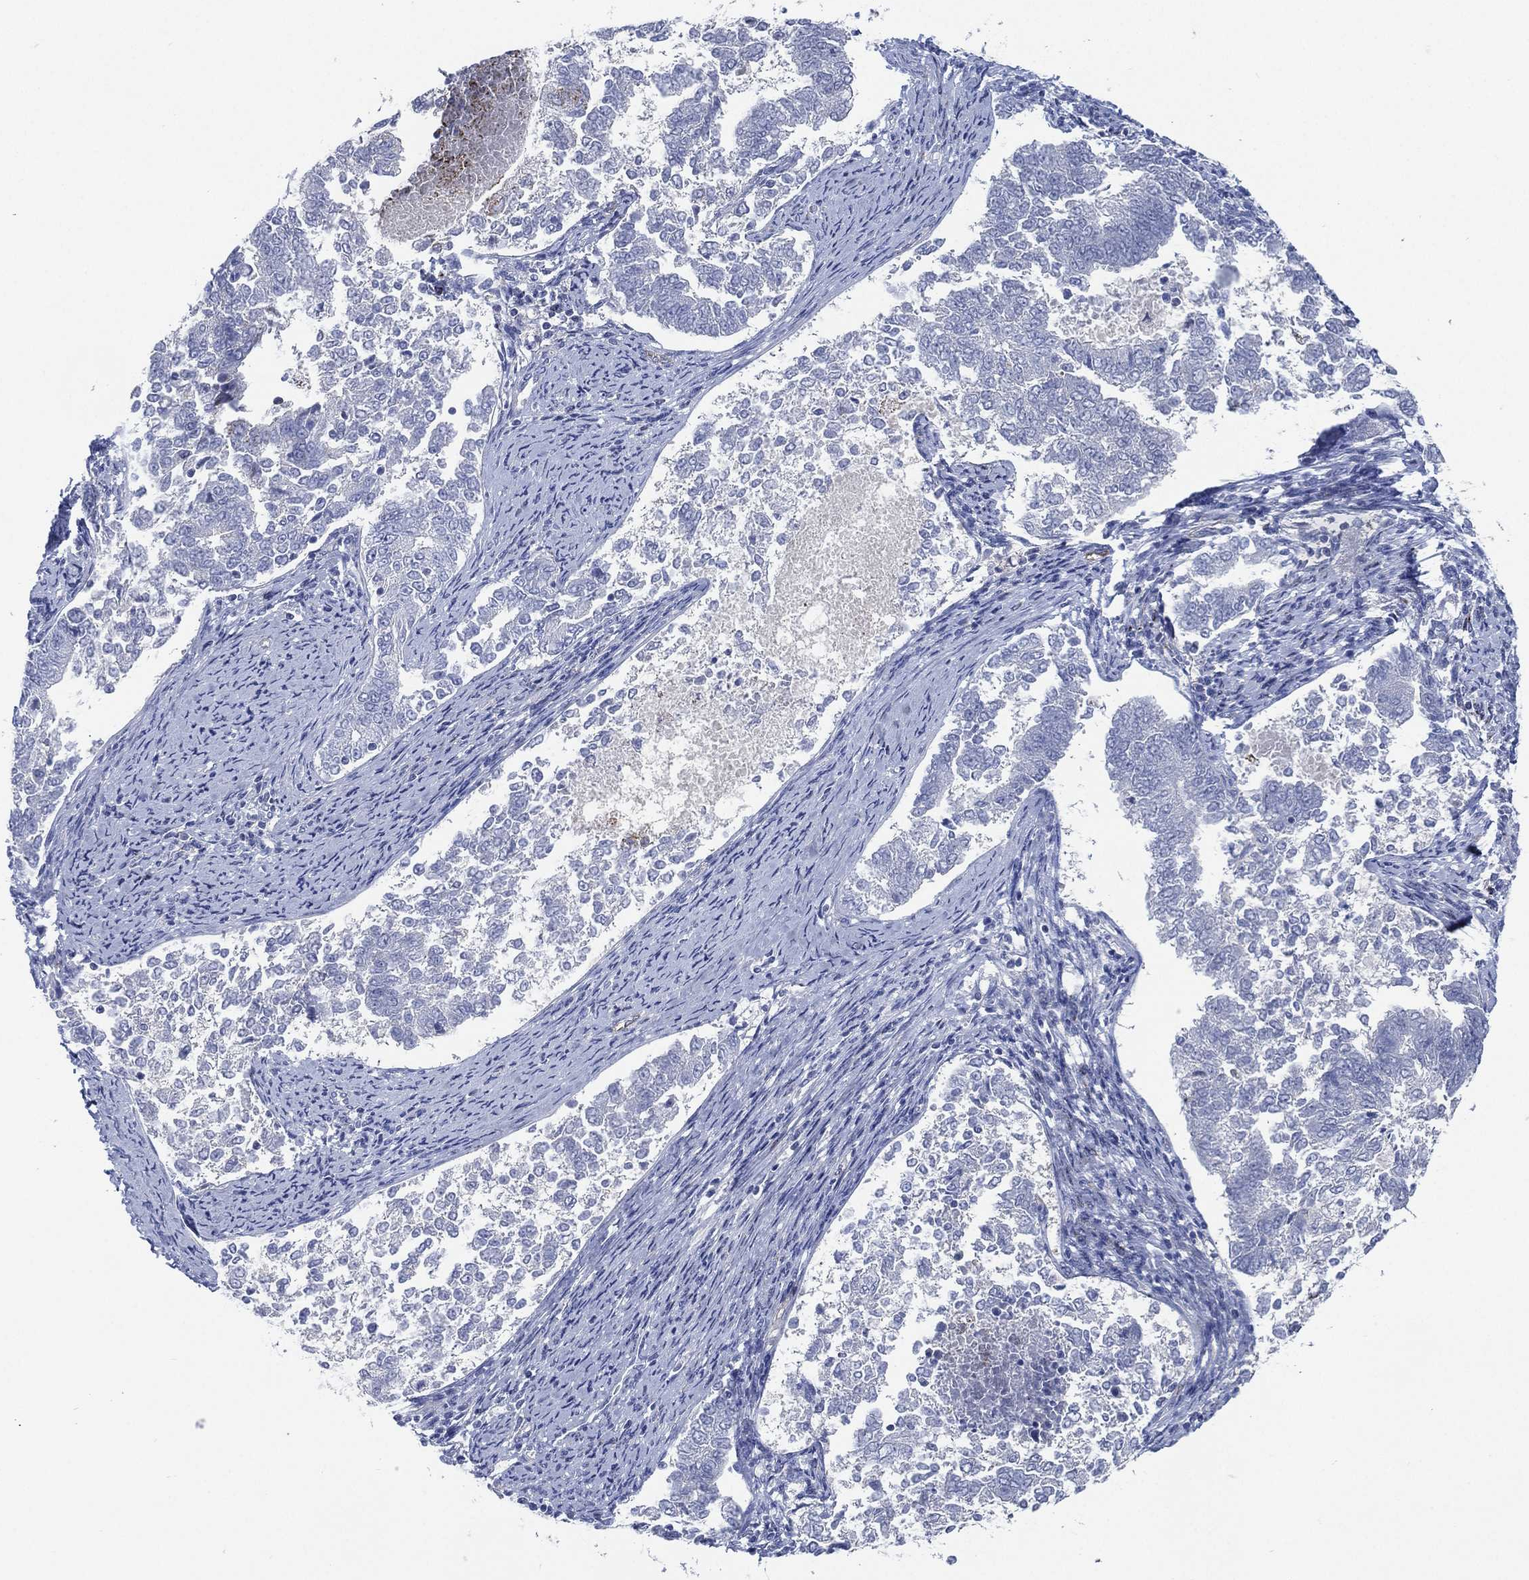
{"staining": {"intensity": "negative", "quantity": "none", "location": "none"}, "tissue": "endometrial cancer", "cell_type": "Tumor cells", "image_type": "cancer", "snomed": [{"axis": "morphology", "description": "Adenocarcinoma, NOS"}, {"axis": "topography", "description": "Endometrium"}], "caption": "This is an immunohistochemistry micrograph of human endometrial adenocarcinoma. There is no positivity in tumor cells.", "gene": "C5orf46", "patient": {"sex": "female", "age": 65}}